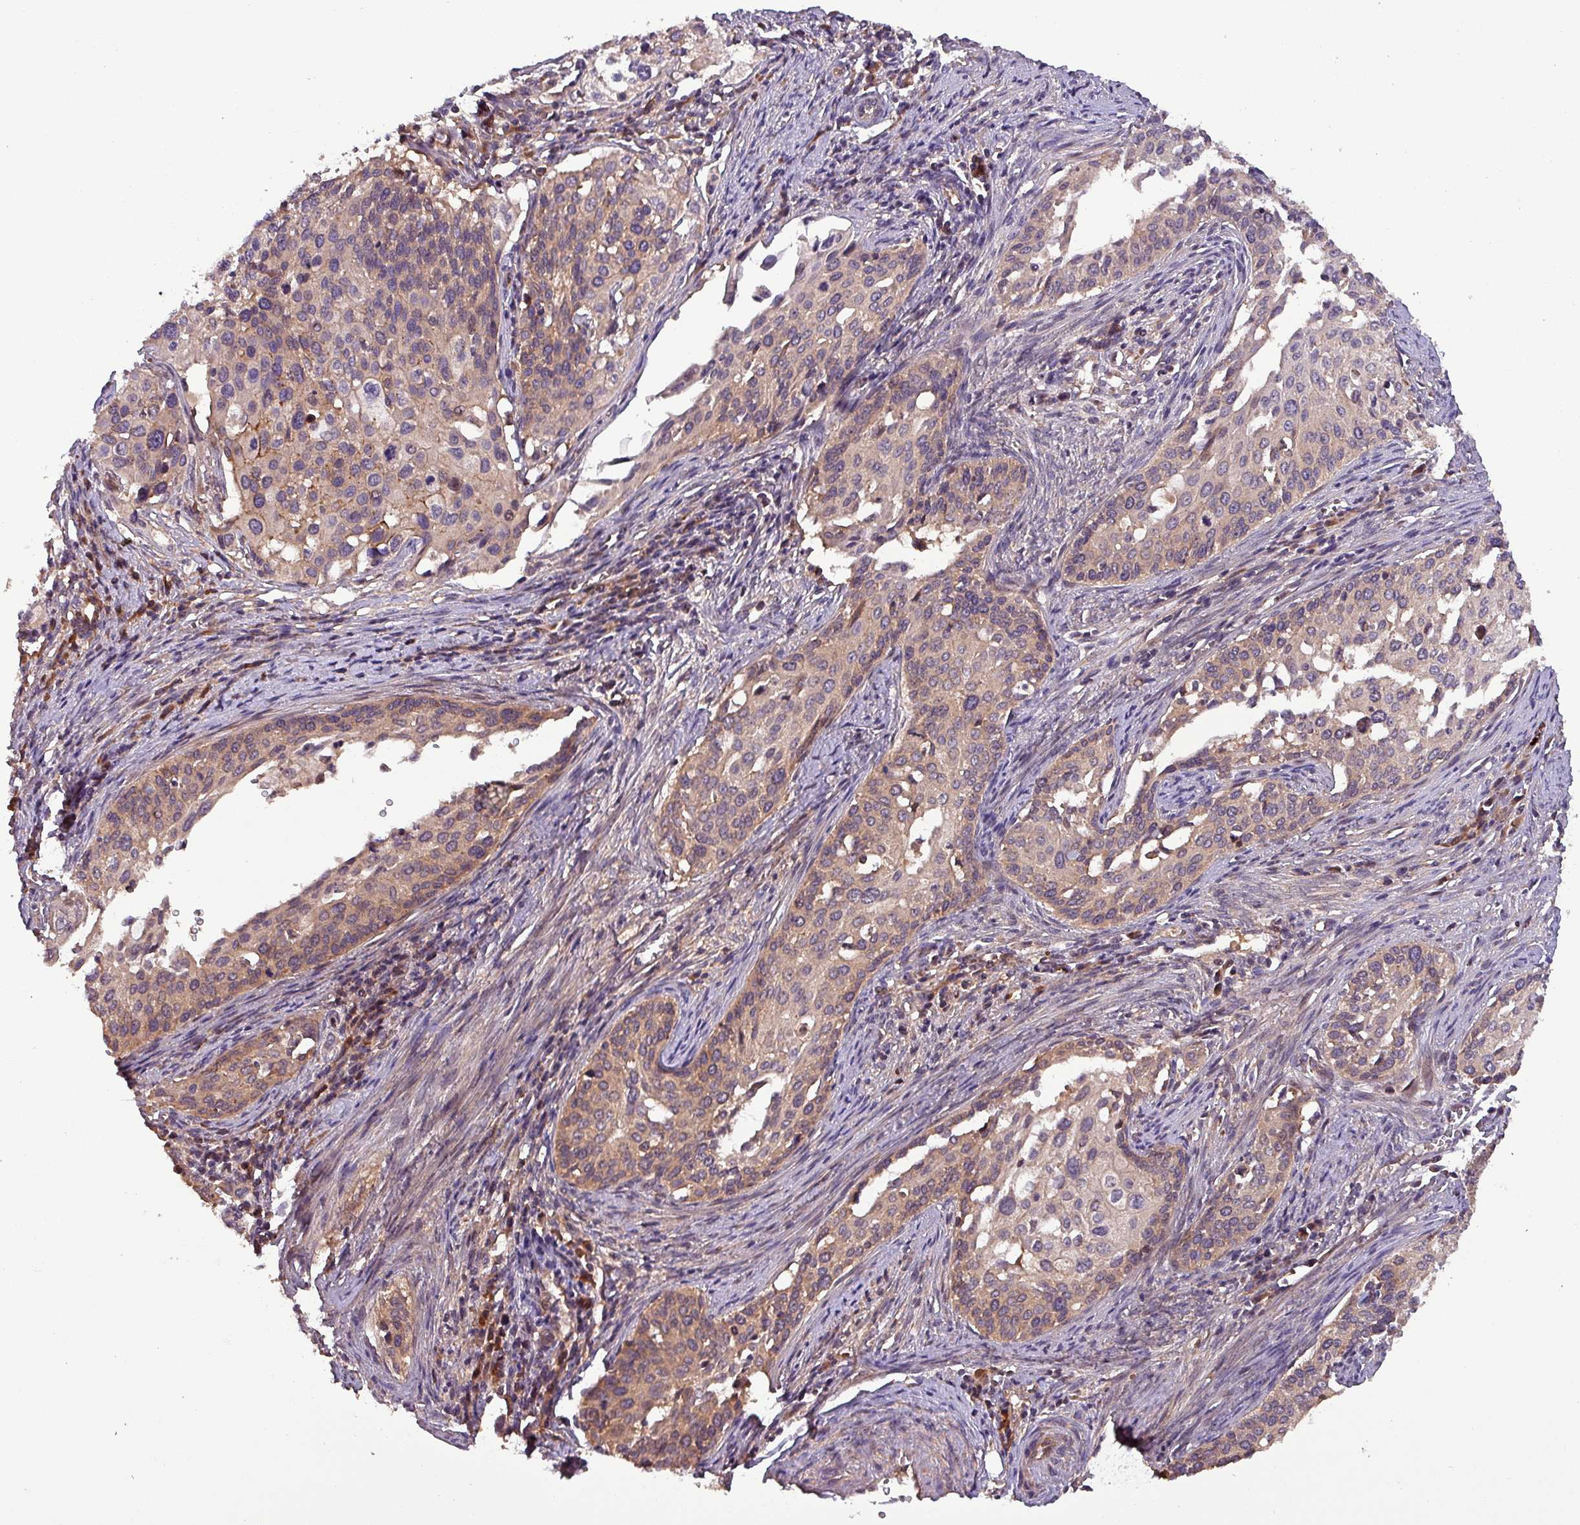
{"staining": {"intensity": "weak", "quantity": "25%-75%", "location": "cytoplasmic/membranous"}, "tissue": "cervical cancer", "cell_type": "Tumor cells", "image_type": "cancer", "snomed": [{"axis": "morphology", "description": "Squamous cell carcinoma, NOS"}, {"axis": "topography", "description": "Cervix"}], "caption": "A photomicrograph of cervical cancer stained for a protein exhibits weak cytoplasmic/membranous brown staining in tumor cells.", "gene": "PAFAH1B2", "patient": {"sex": "female", "age": 44}}